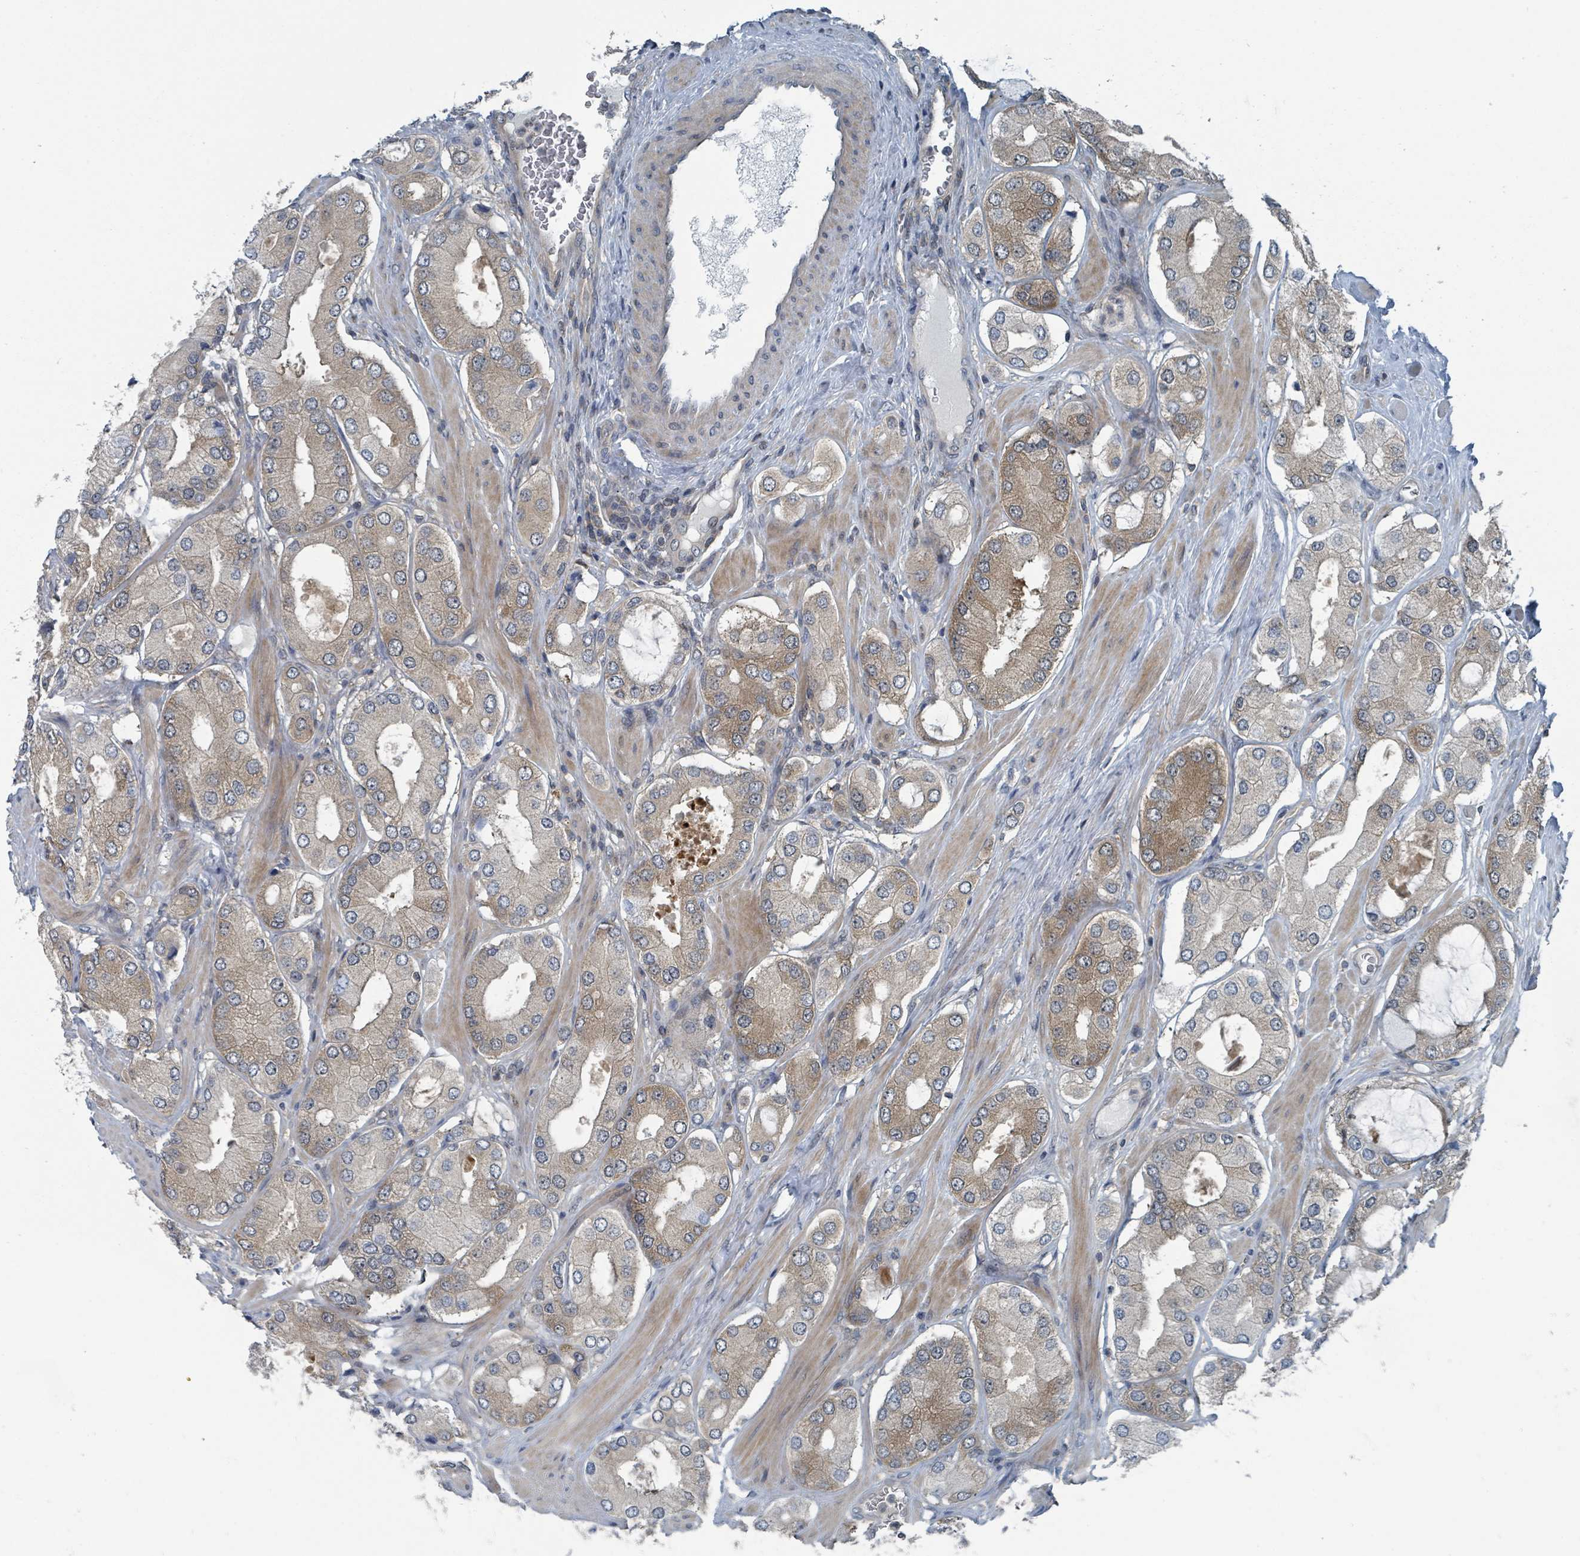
{"staining": {"intensity": "moderate", "quantity": "25%-75%", "location": "cytoplasmic/membranous"}, "tissue": "prostate cancer", "cell_type": "Tumor cells", "image_type": "cancer", "snomed": [{"axis": "morphology", "description": "Adenocarcinoma, Low grade"}, {"axis": "topography", "description": "Prostate"}], "caption": "This image demonstrates prostate adenocarcinoma (low-grade) stained with immunohistochemistry (IHC) to label a protein in brown. The cytoplasmic/membranous of tumor cells show moderate positivity for the protein. Nuclei are counter-stained blue.", "gene": "GOLGA7", "patient": {"sex": "male", "age": 42}}